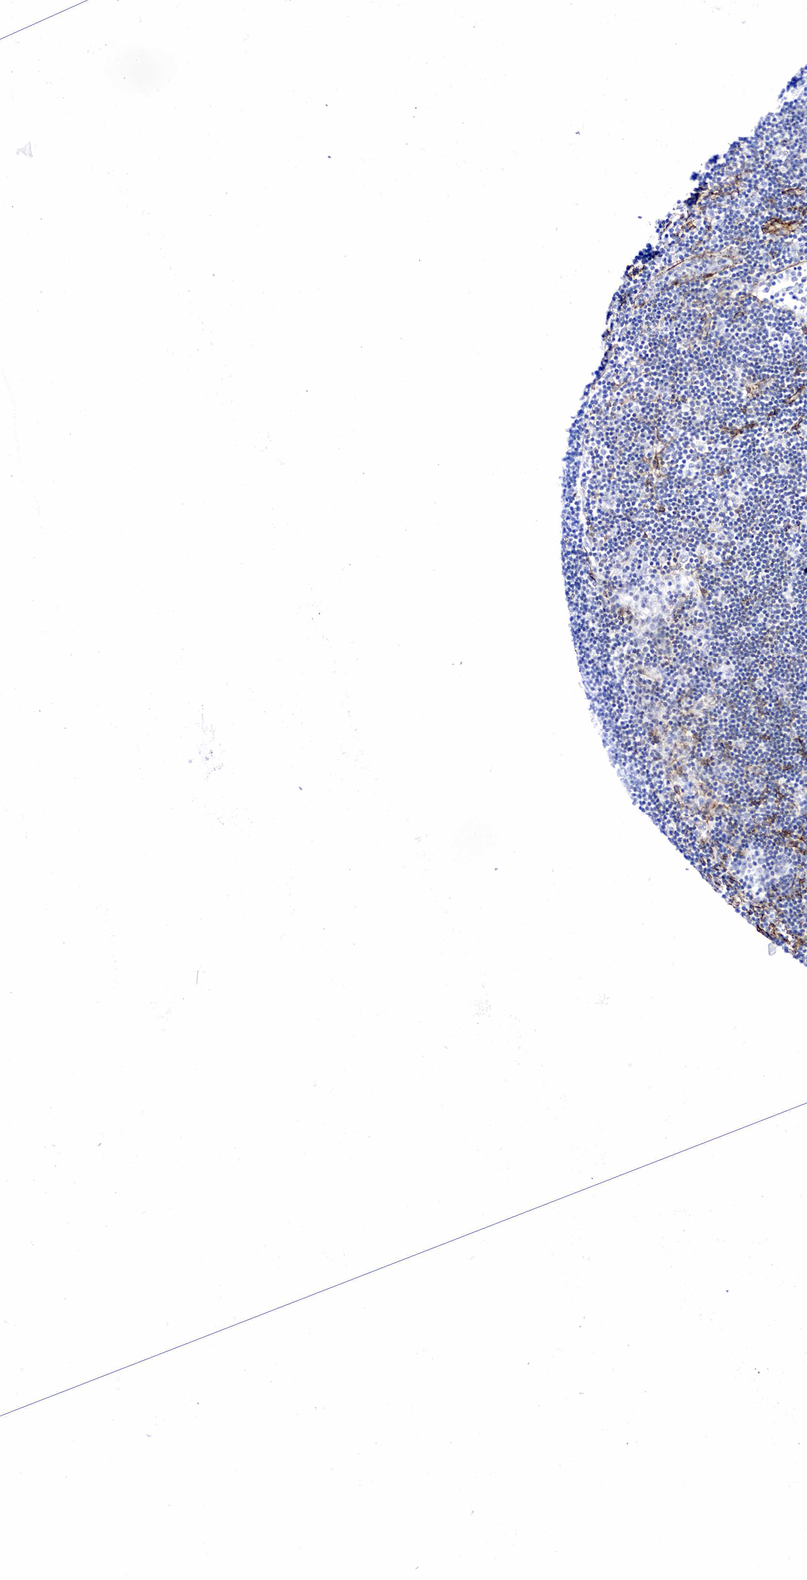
{"staining": {"intensity": "negative", "quantity": "none", "location": "none"}, "tissue": "lymph node", "cell_type": "Germinal center cells", "image_type": "normal", "snomed": [{"axis": "morphology", "description": "Normal tissue, NOS"}, {"axis": "topography", "description": "Lymph node"}], "caption": "Histopathology image shows no protein expression in germinal center cells of benign lymph node. (DAB immunohistochemistry (IHC) with hematoxylin counter stain).", "gene": "ACTA2", "patient": {"sex": "male", "age": 54}}